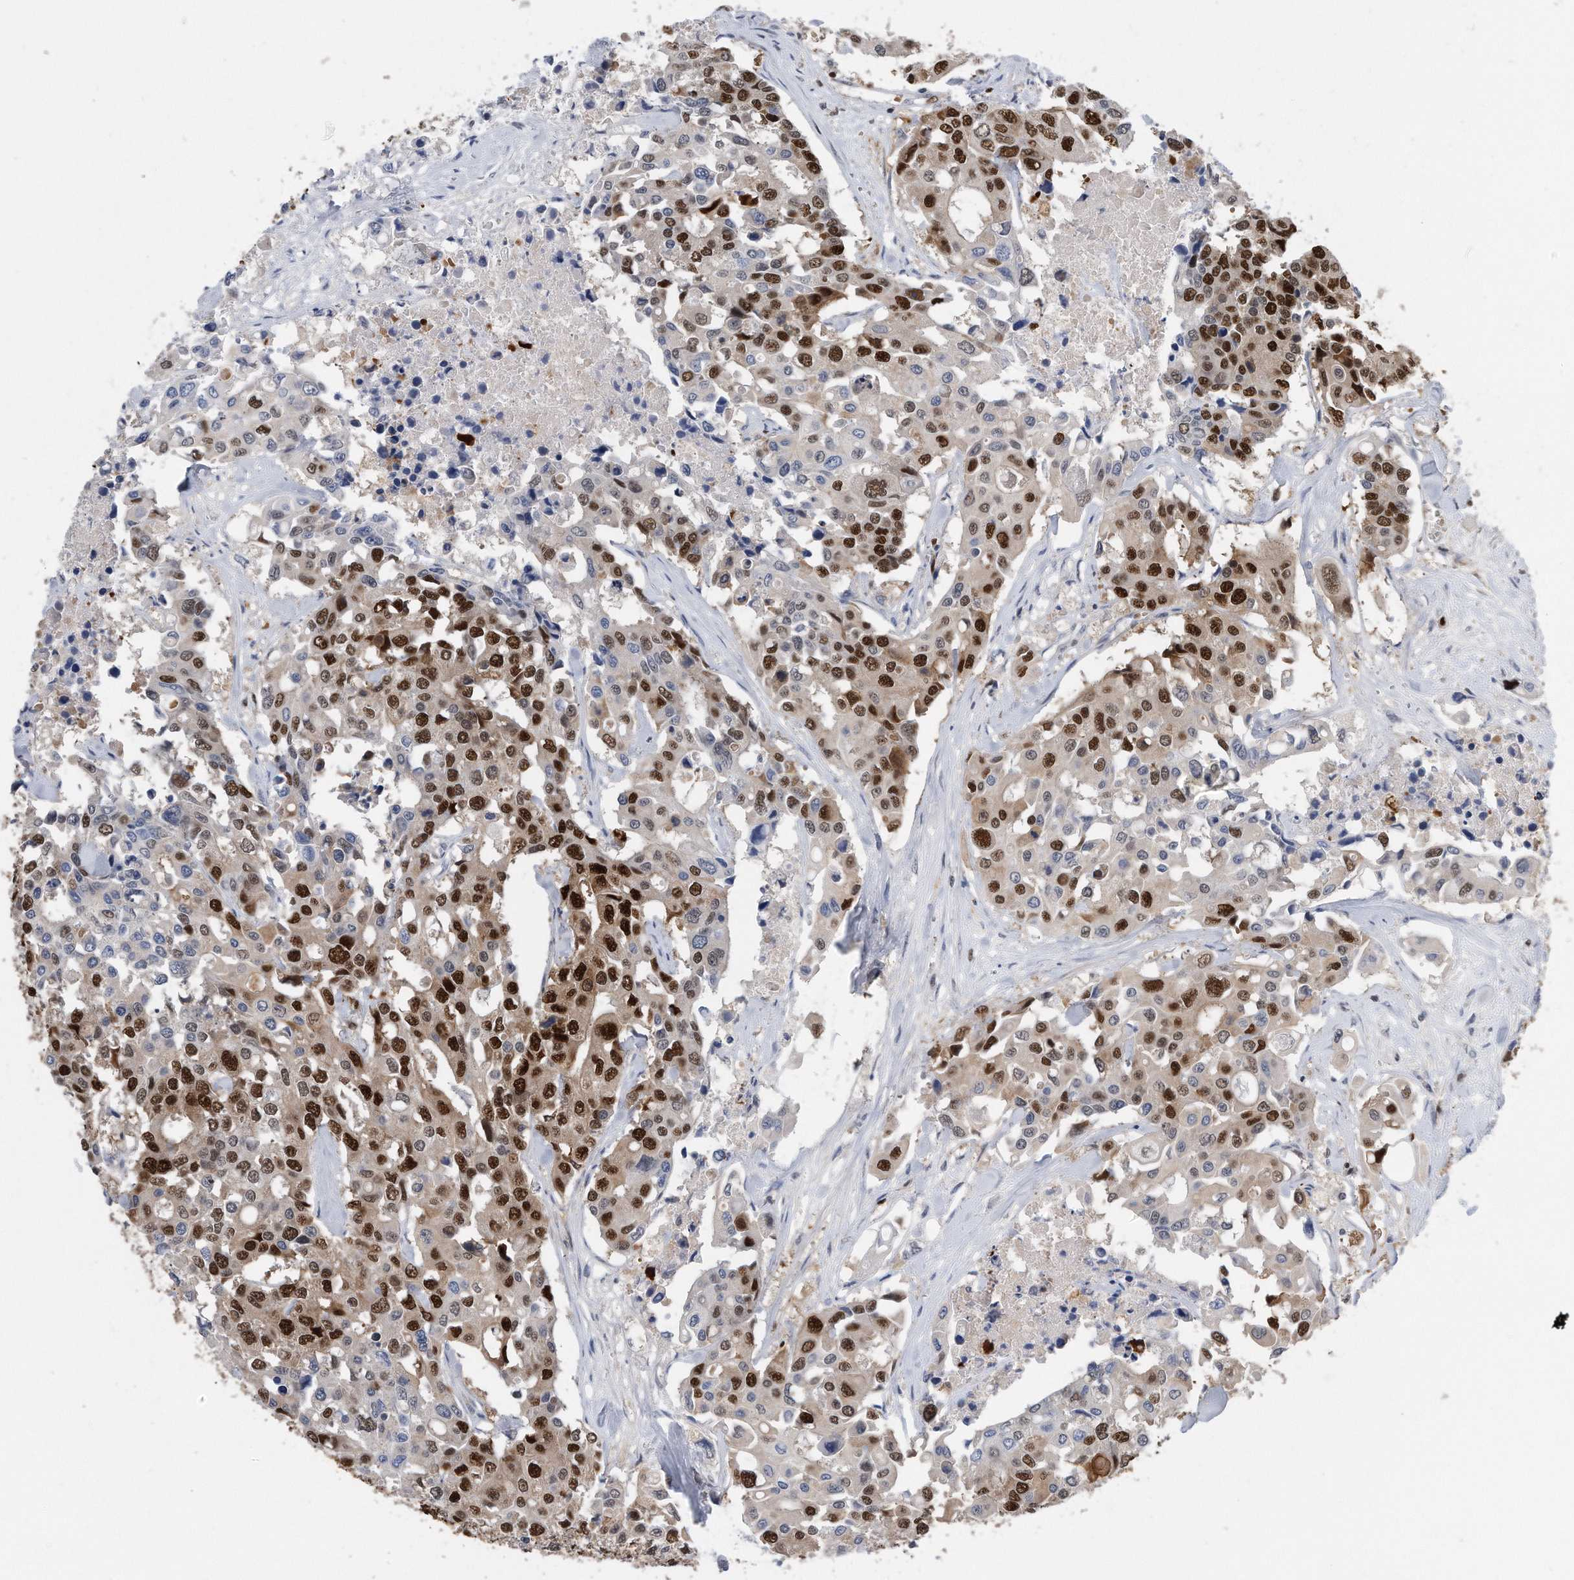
{"staining": {"intensity": "strong", "quantity": "25%-75%", "location": "nuclear"}, "tissue": "colorectal cancer", "cell_type": "Tumor cells", "image_type": "cancer", "snomed": [{"axis": "morphology", "description": "Adenocarcinoma, NOS"}, {"axis": "topography", "description": "Colon"}], "caption": "Brown immunohistochemical staining in human colorectal adenocarcinoma demonstrates strong nuclear expression in about 25%-75% of tumor cells.", "gene": "PCNA", "patient": {"sex": "male", "age": 77}}